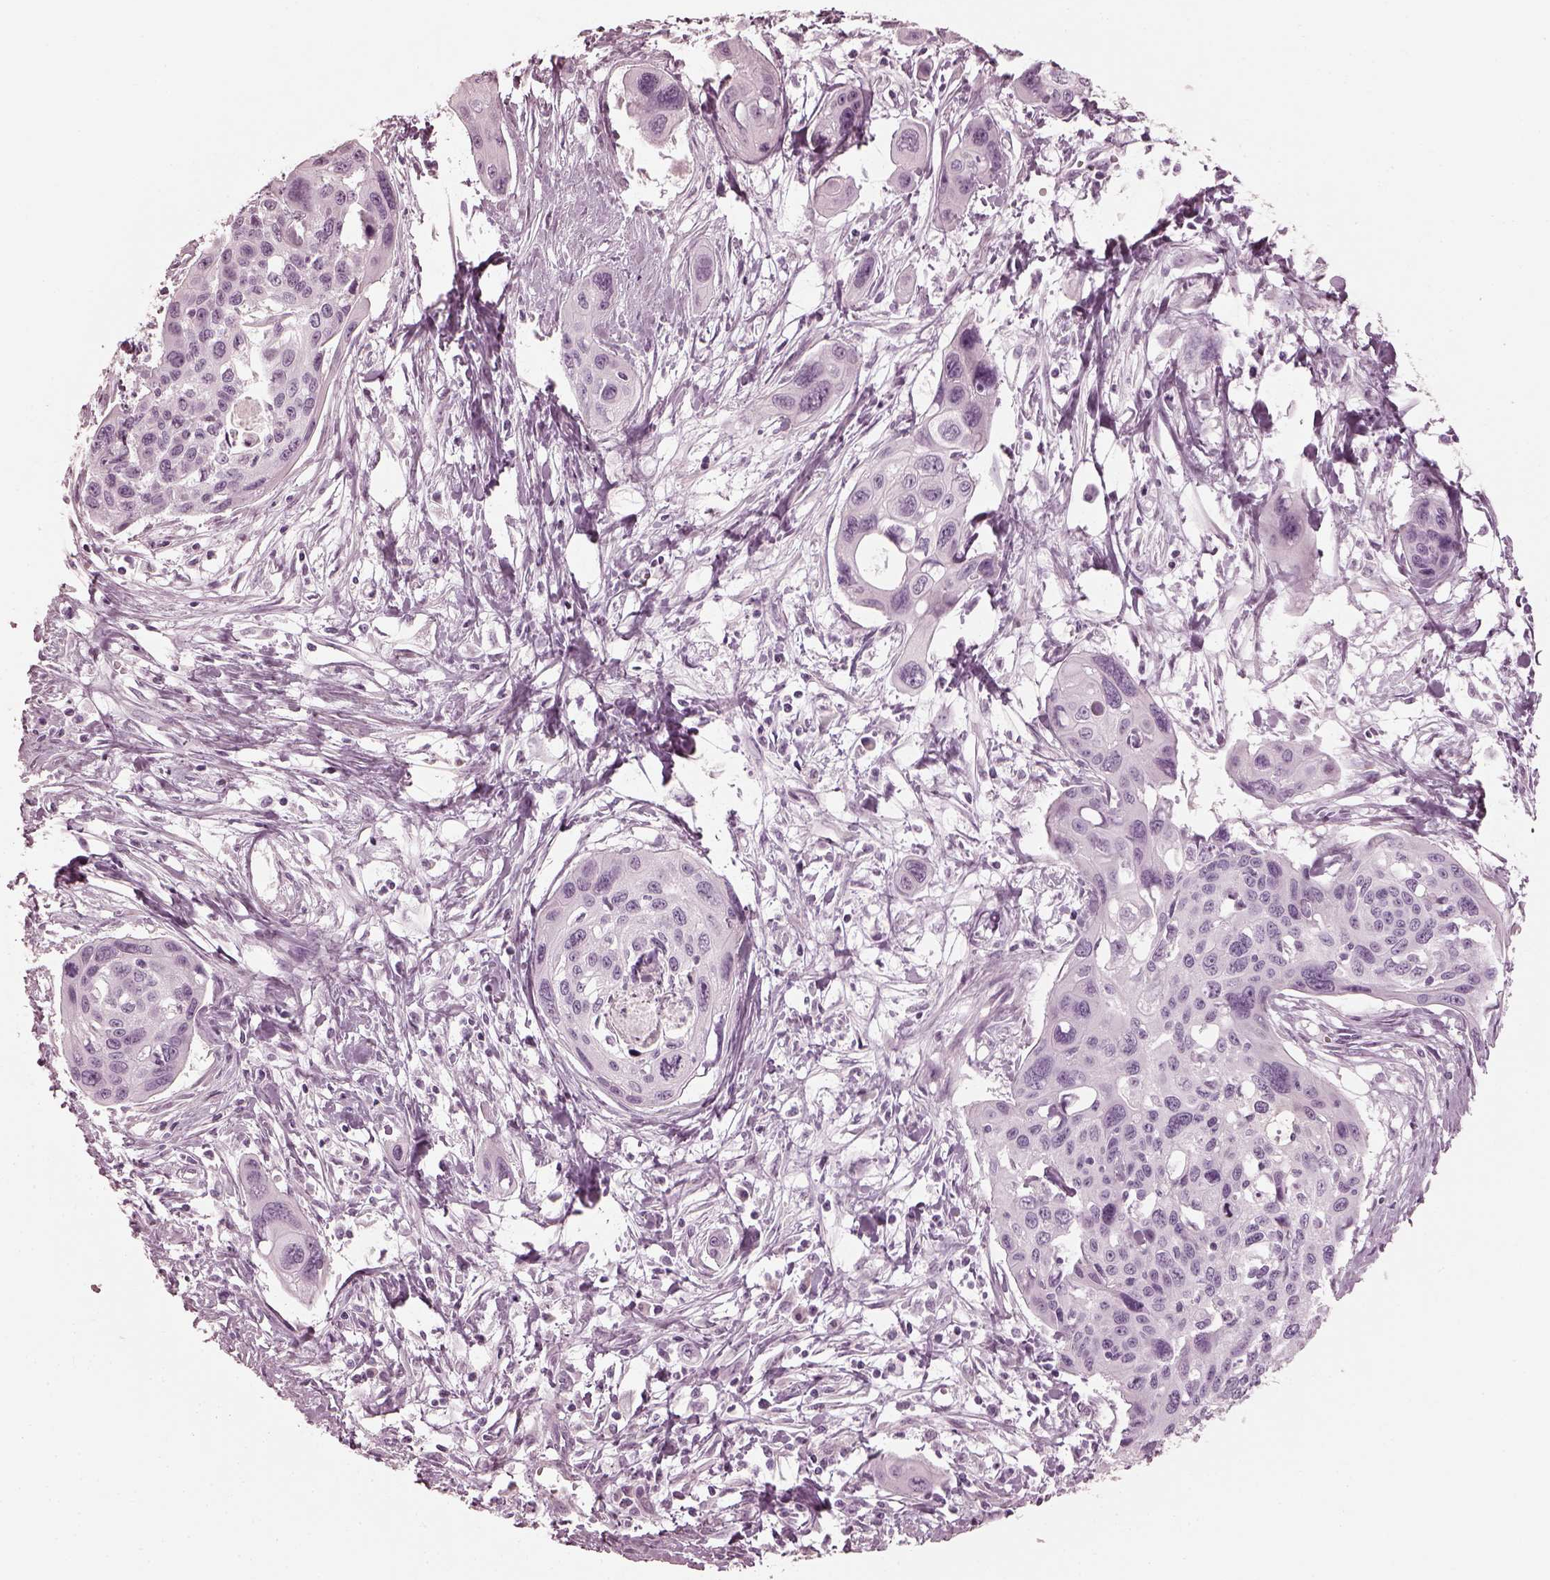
{"staining": {"intensity": "negative", "quantity": "none", "location": "none"}, "tissue": "cervical cancer", "cell_type": "Tumor cells", "image_type": "cancer", "snomed": [{"axis": "morphology", "description": "Squamous cell carcinoma, NOS"}, {"axis": "topography", "description": "Cervix"}], "caption": "Immunohistochemistry micrograph of cervical squamous cell carcinoma stained for a protein (brown), which exhibits no positivity in tumor cells.", "gene": "SAXO2", "patient": {"sex": "female", "age": 31}}